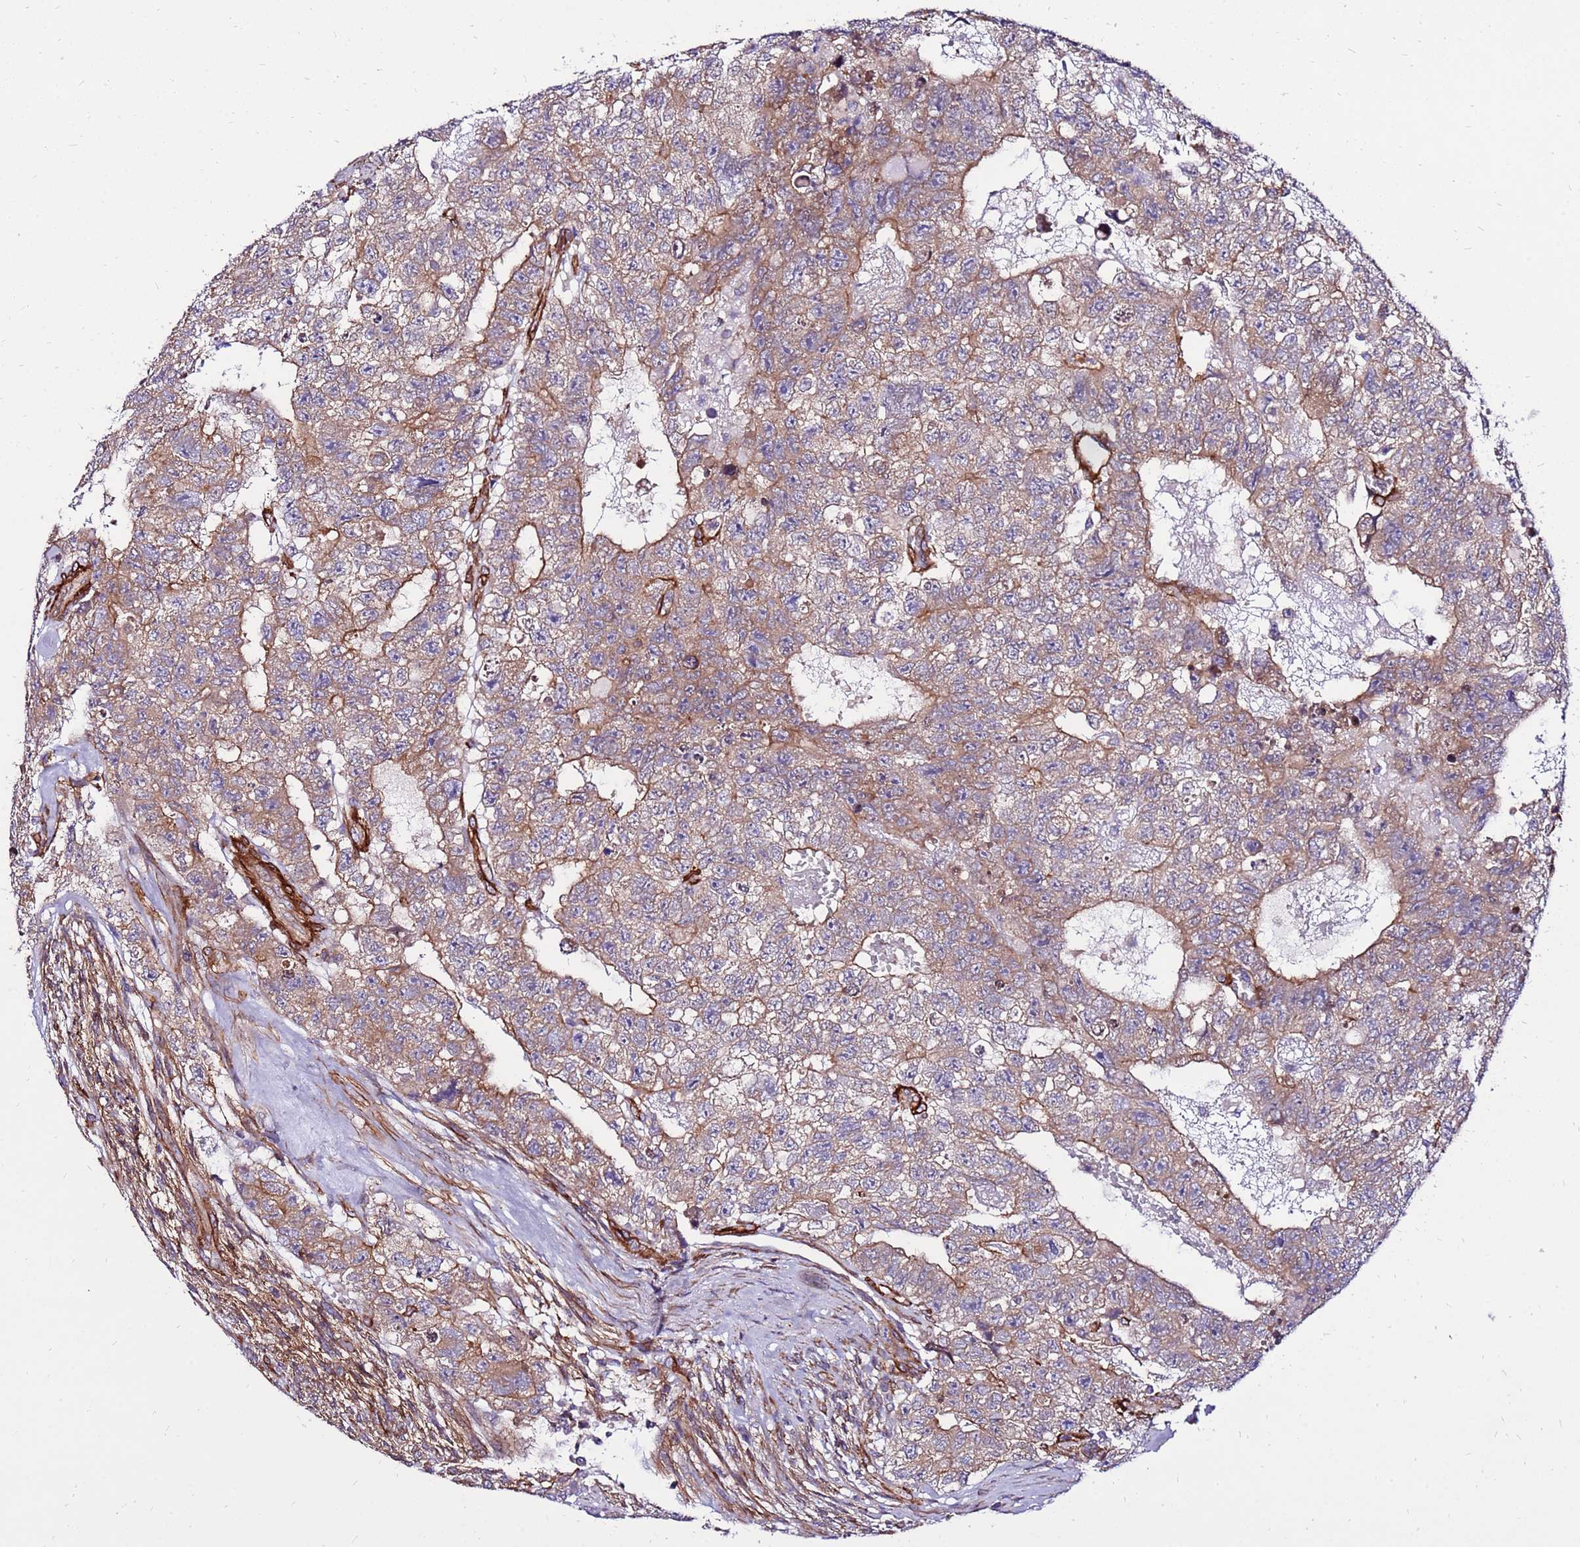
{"staining": {"intensity": "moderate", "quantity": ">75%", "location": "cytoplasmic/membranous"}, "tissue": "testis cancer", "cell_type": "Tumor cells", "image_type": "cancer", "snomed": [{"axis": "morphology", "description": "Carcinoma, Embryonal, NOS"}, {"axis": "topography", "description": "Testis"}], "caption": "Human embryonal carcinoma (testis) stained for a protein (brown) demonstrates moderate cytoplasmic/membranous positive staining in about >75% of tumor cells.", "gene": "EI24", "patient": {"sex": "male", "age": 26}}